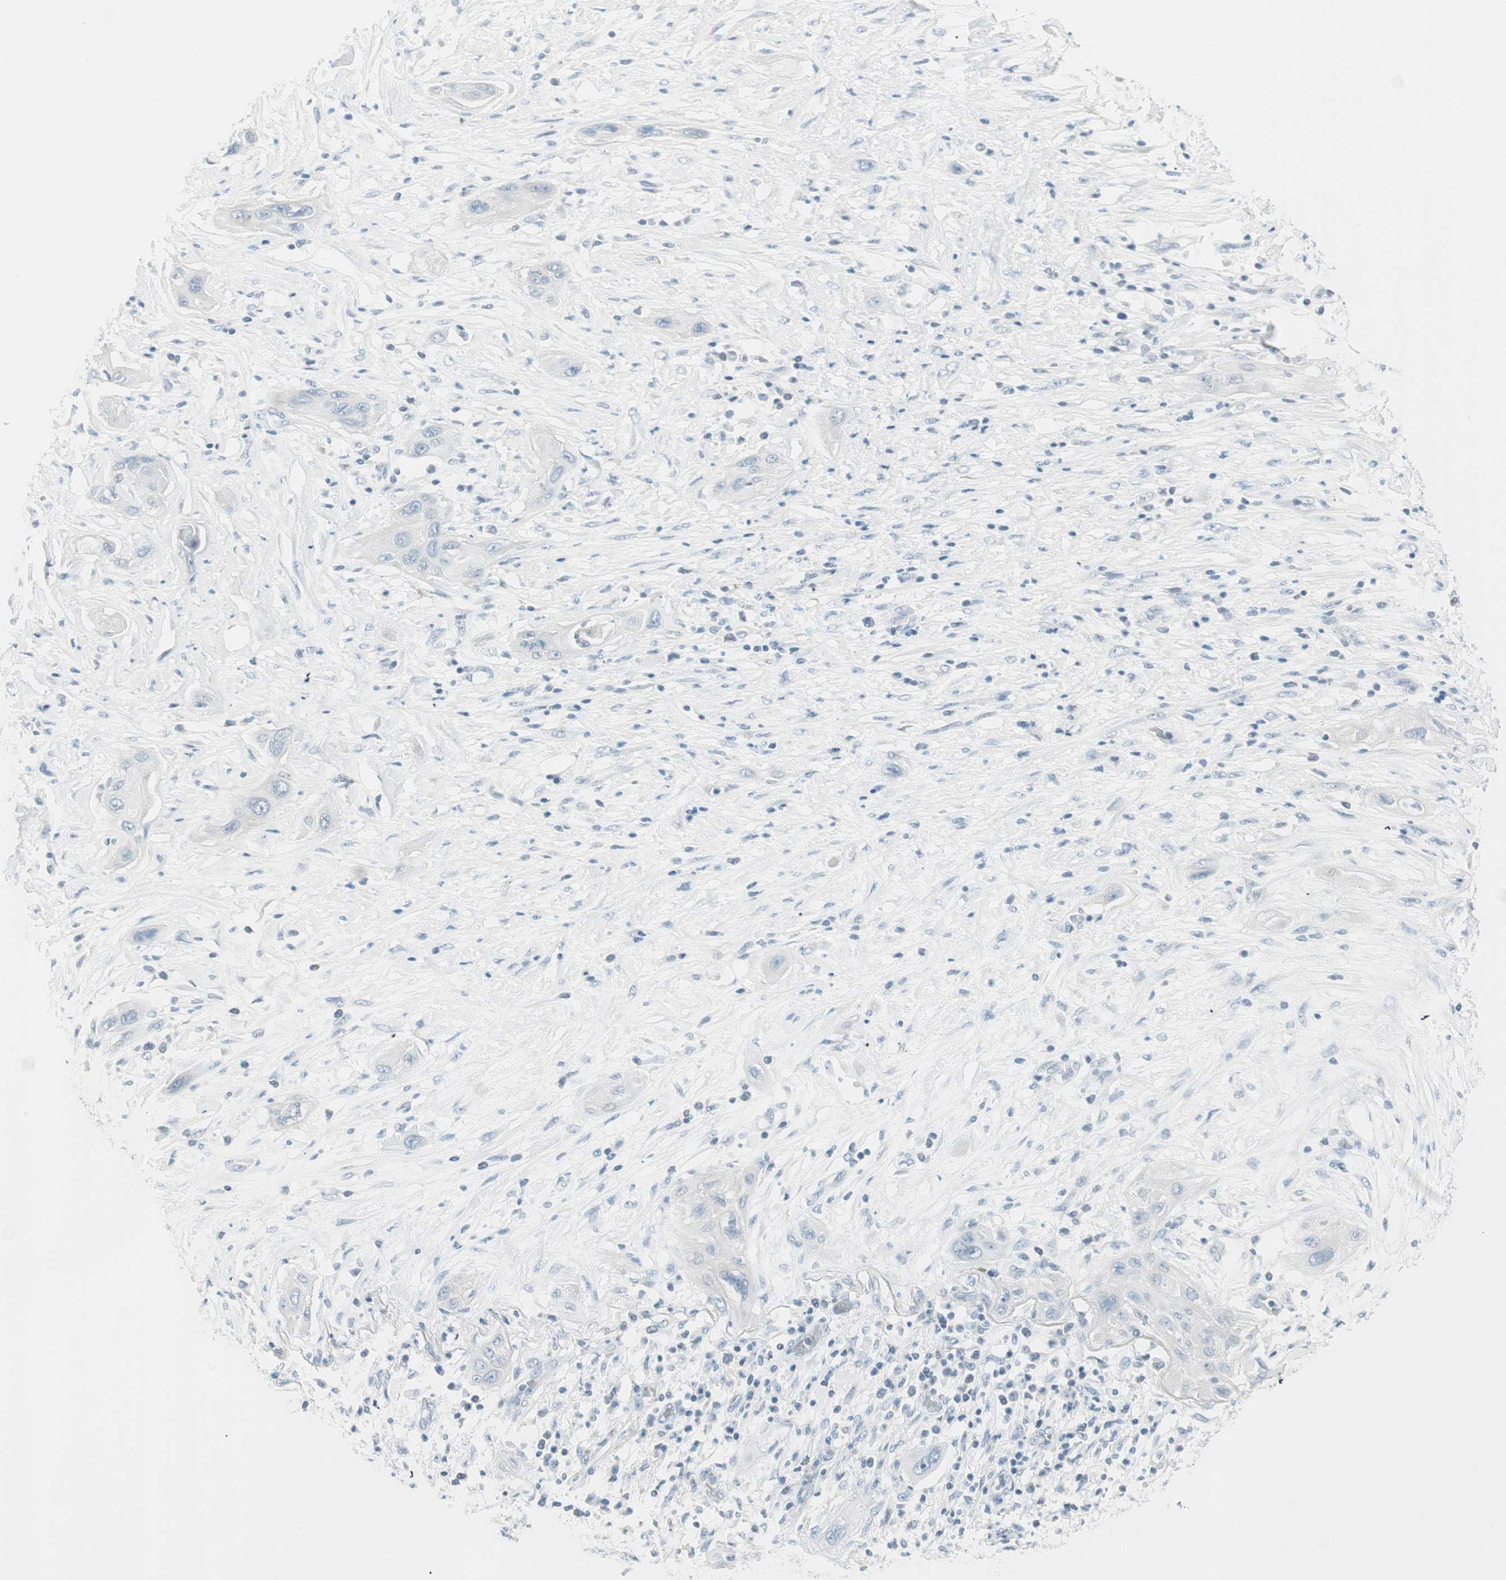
{"staining": {"intensity": "negative", "quantity": "none", "location": "none"}, "tissue": "lung cancer", "cell_type": "Tumor cells", "image_type": "cancer", "snomed": [{"axis": "morphology", "description": "Squamous cell carcinoma, NOS"}, {"axis": "topography", "description": "Lung"}], "caption": "The IHC histopathology image has no significant expression in tumor cells of lung cancer (squamous cell carcinoma) tissue.", "gene": "ITLN2", "patient": {"sex": "female", "age": 47}}